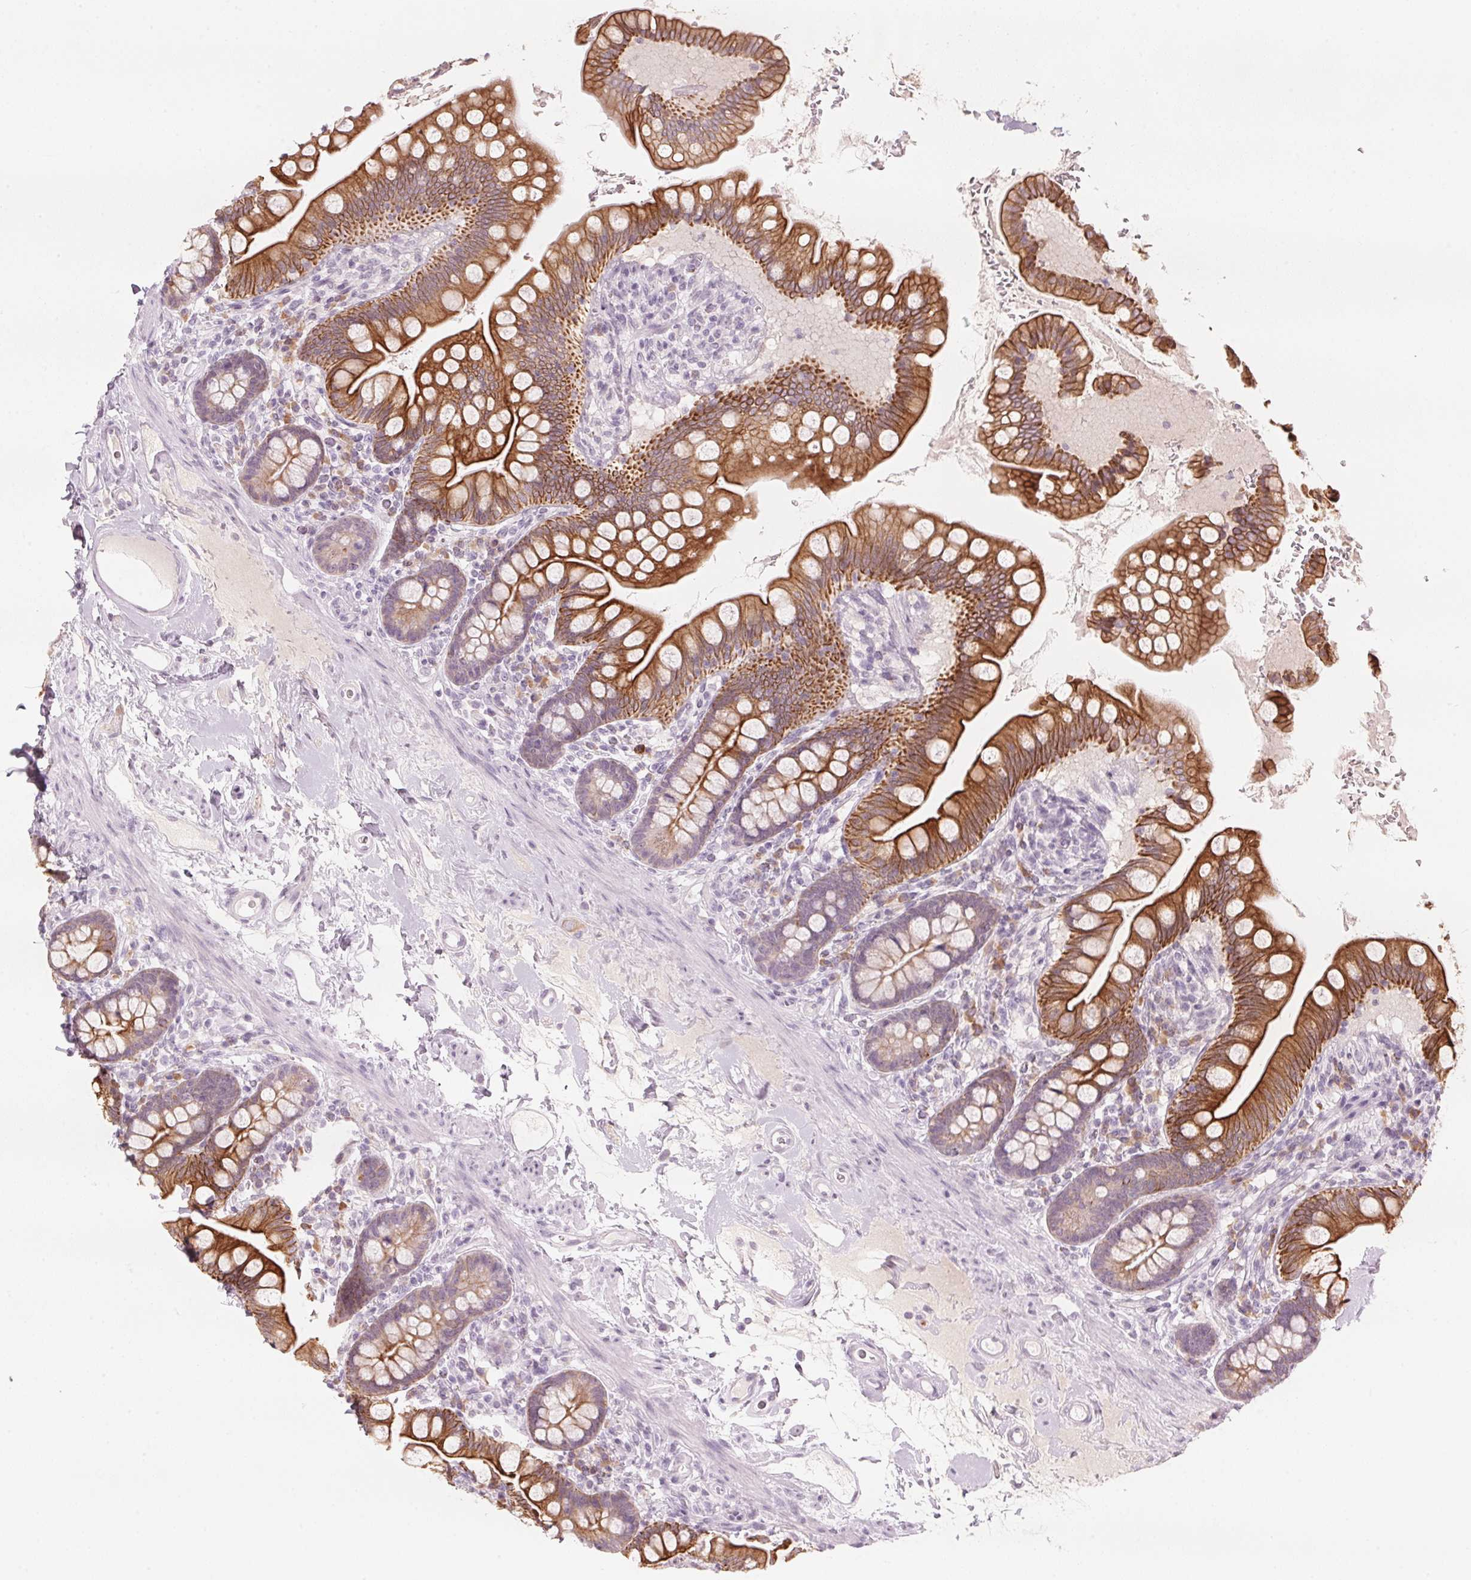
{"staining": {"intensity": "strong", "quantity": "25%-75%", "location": "cytoplasmic/membranous"}, "tissue": "small intestine", "cell_type": "Glandular cells", "image_type": "normal", "snomed": [{"axis": "morphology", "description": "Normal tissue, NOS"}, {"axis": "topography", "description": "Small intestine"}], "caption": "The histopathology image displays immunohistochemical staining of normal small intestine. There is strong cytoplasmic/membranous positivity is appreciated in about 25%-75% of glandular cells.", "gene": "SCTR", "patient": {"sex": "female", "age": 56}}